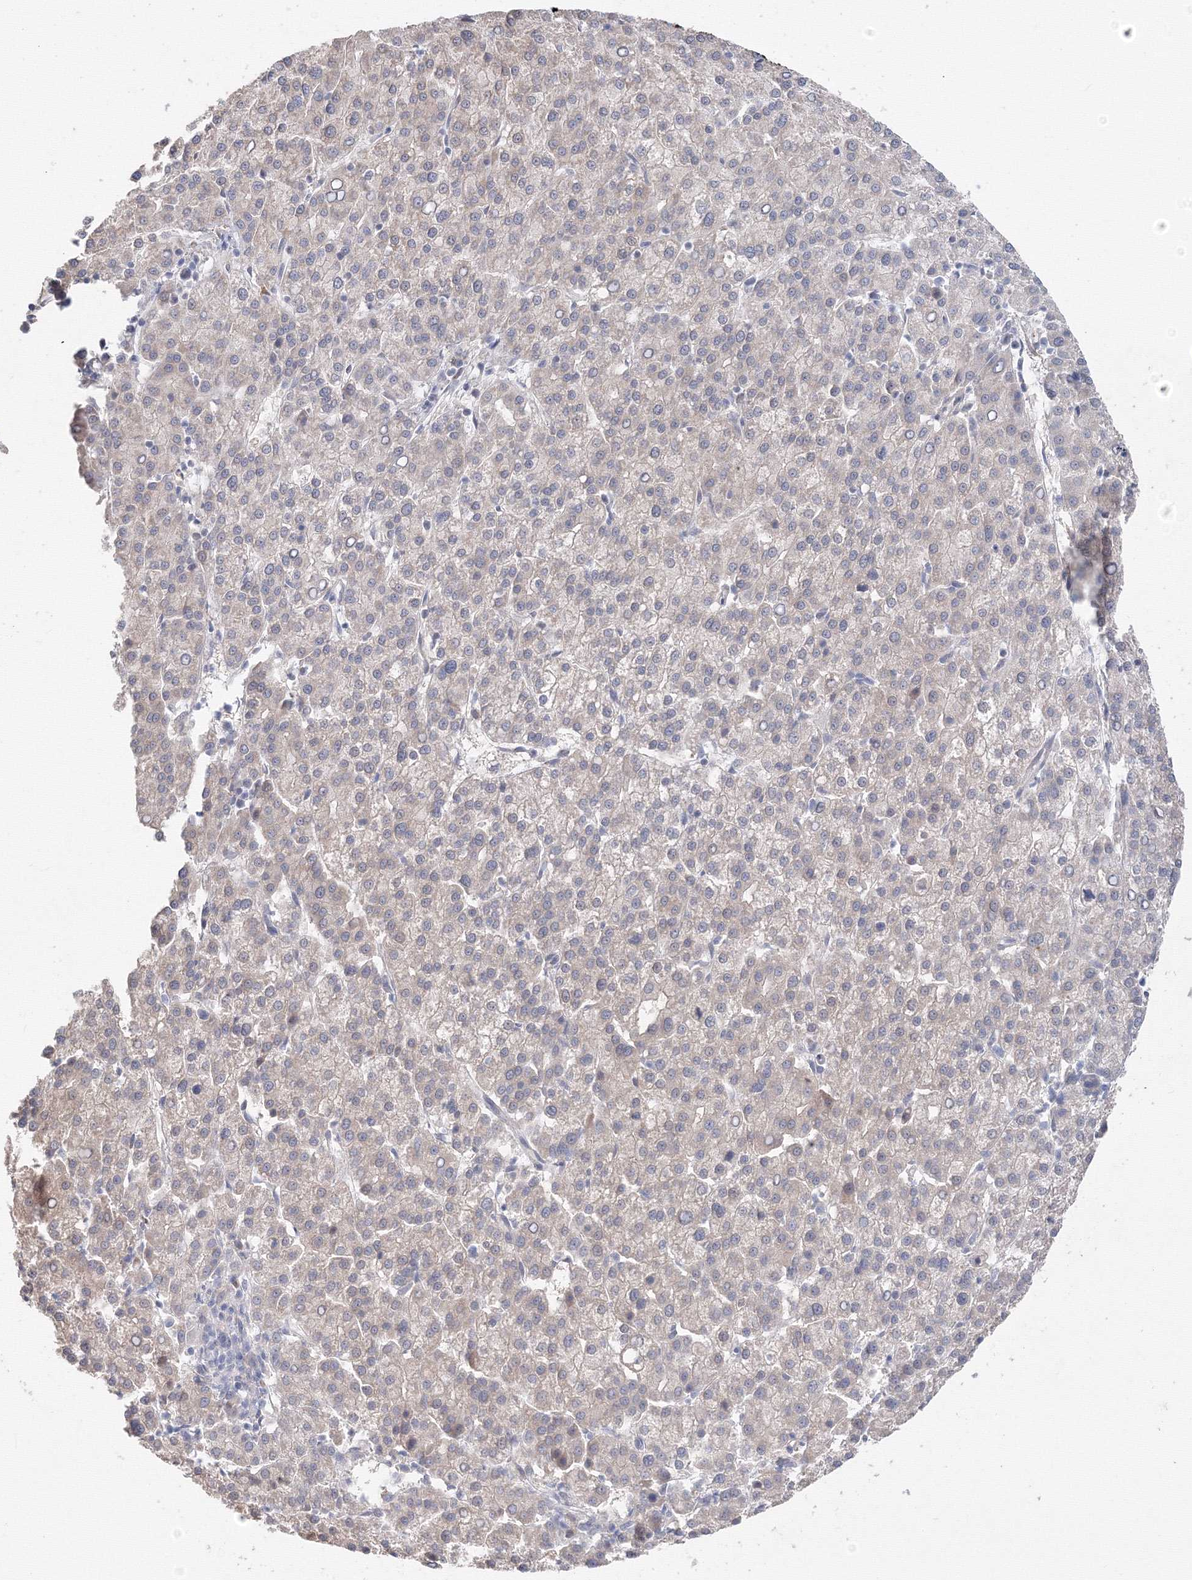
{"staining": {"intensity": "negative", "quantity": "none", "location": "none"}, "tissue": "liver cancer", "cell_type": "Tumor cells", "image_type": "cancer", "snomed": [{"axis": "morphology", "description": "Carcinoma, Hepatocellular, NOS"}, {"axis": "topography", "description": "Liver"}], "caption": "Human liver cancer (hepatocellular carcinoma) stained for a protein using IHC reveals no staining in tumor cells.", "gene": "DHRS12", "patient": {"sex": "female", "age": 58}}